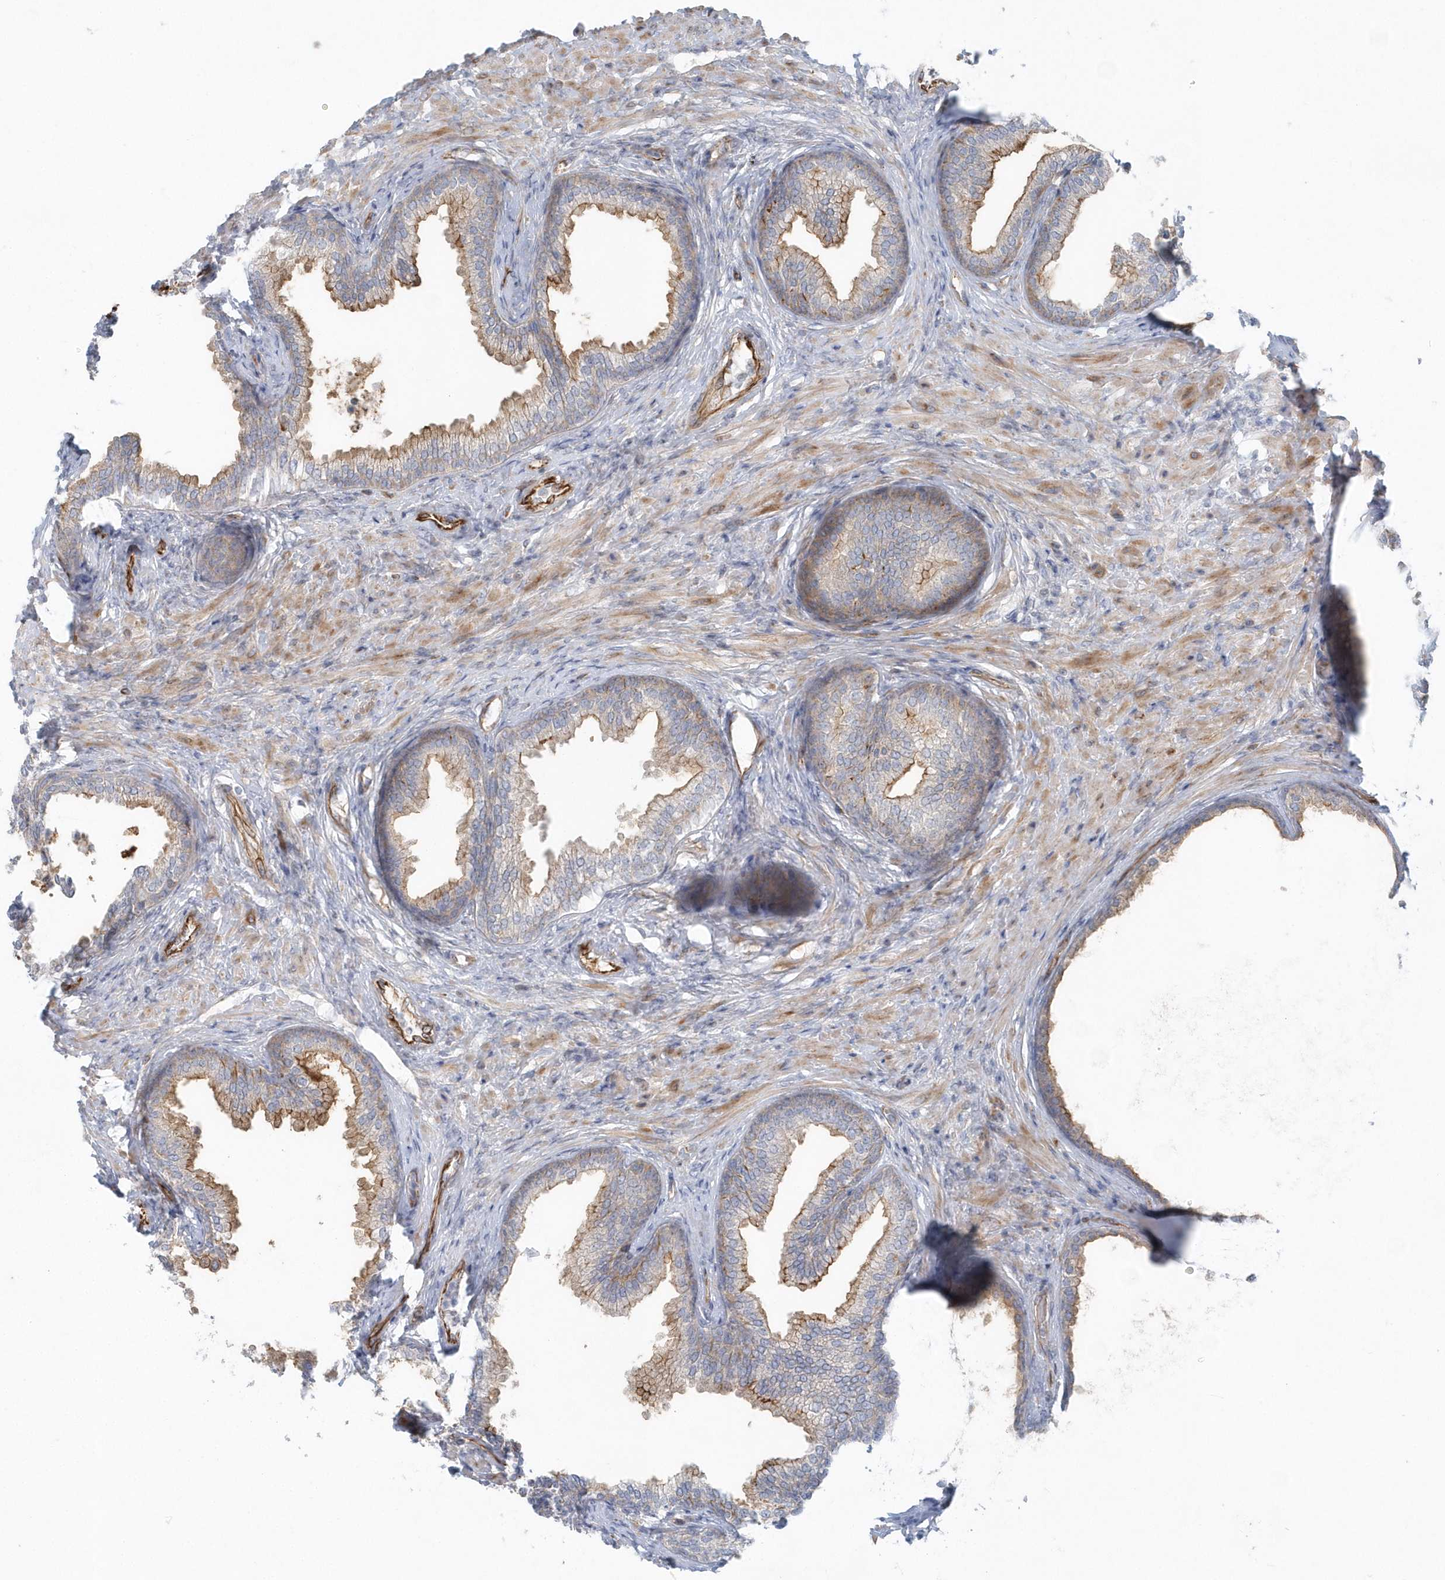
{"staining": {"intensity": "moderate", "quantity": "<25%", "location": "cytoplasmic/membranous"}, "tissue": "prostate", "cell_type": "Glandular cells", "image_type": "normal", "snomed": [{"axis": "morphology", "description": "Normal tissue, NOS"}, {"axis": "topography", "description": "Prostate"}], "caption": "Brown immunohistochemical staining in normal prostate shows moderate cytoplasmic/membranous positivity in approximately <25% of glandular cells. The staining was performed using DAB, with brown indicating positive protein expression. Nuclei are stained blue with hematoxylin.", "gene": "GPR152", "patient": {"sex": "male", "age": 76}}